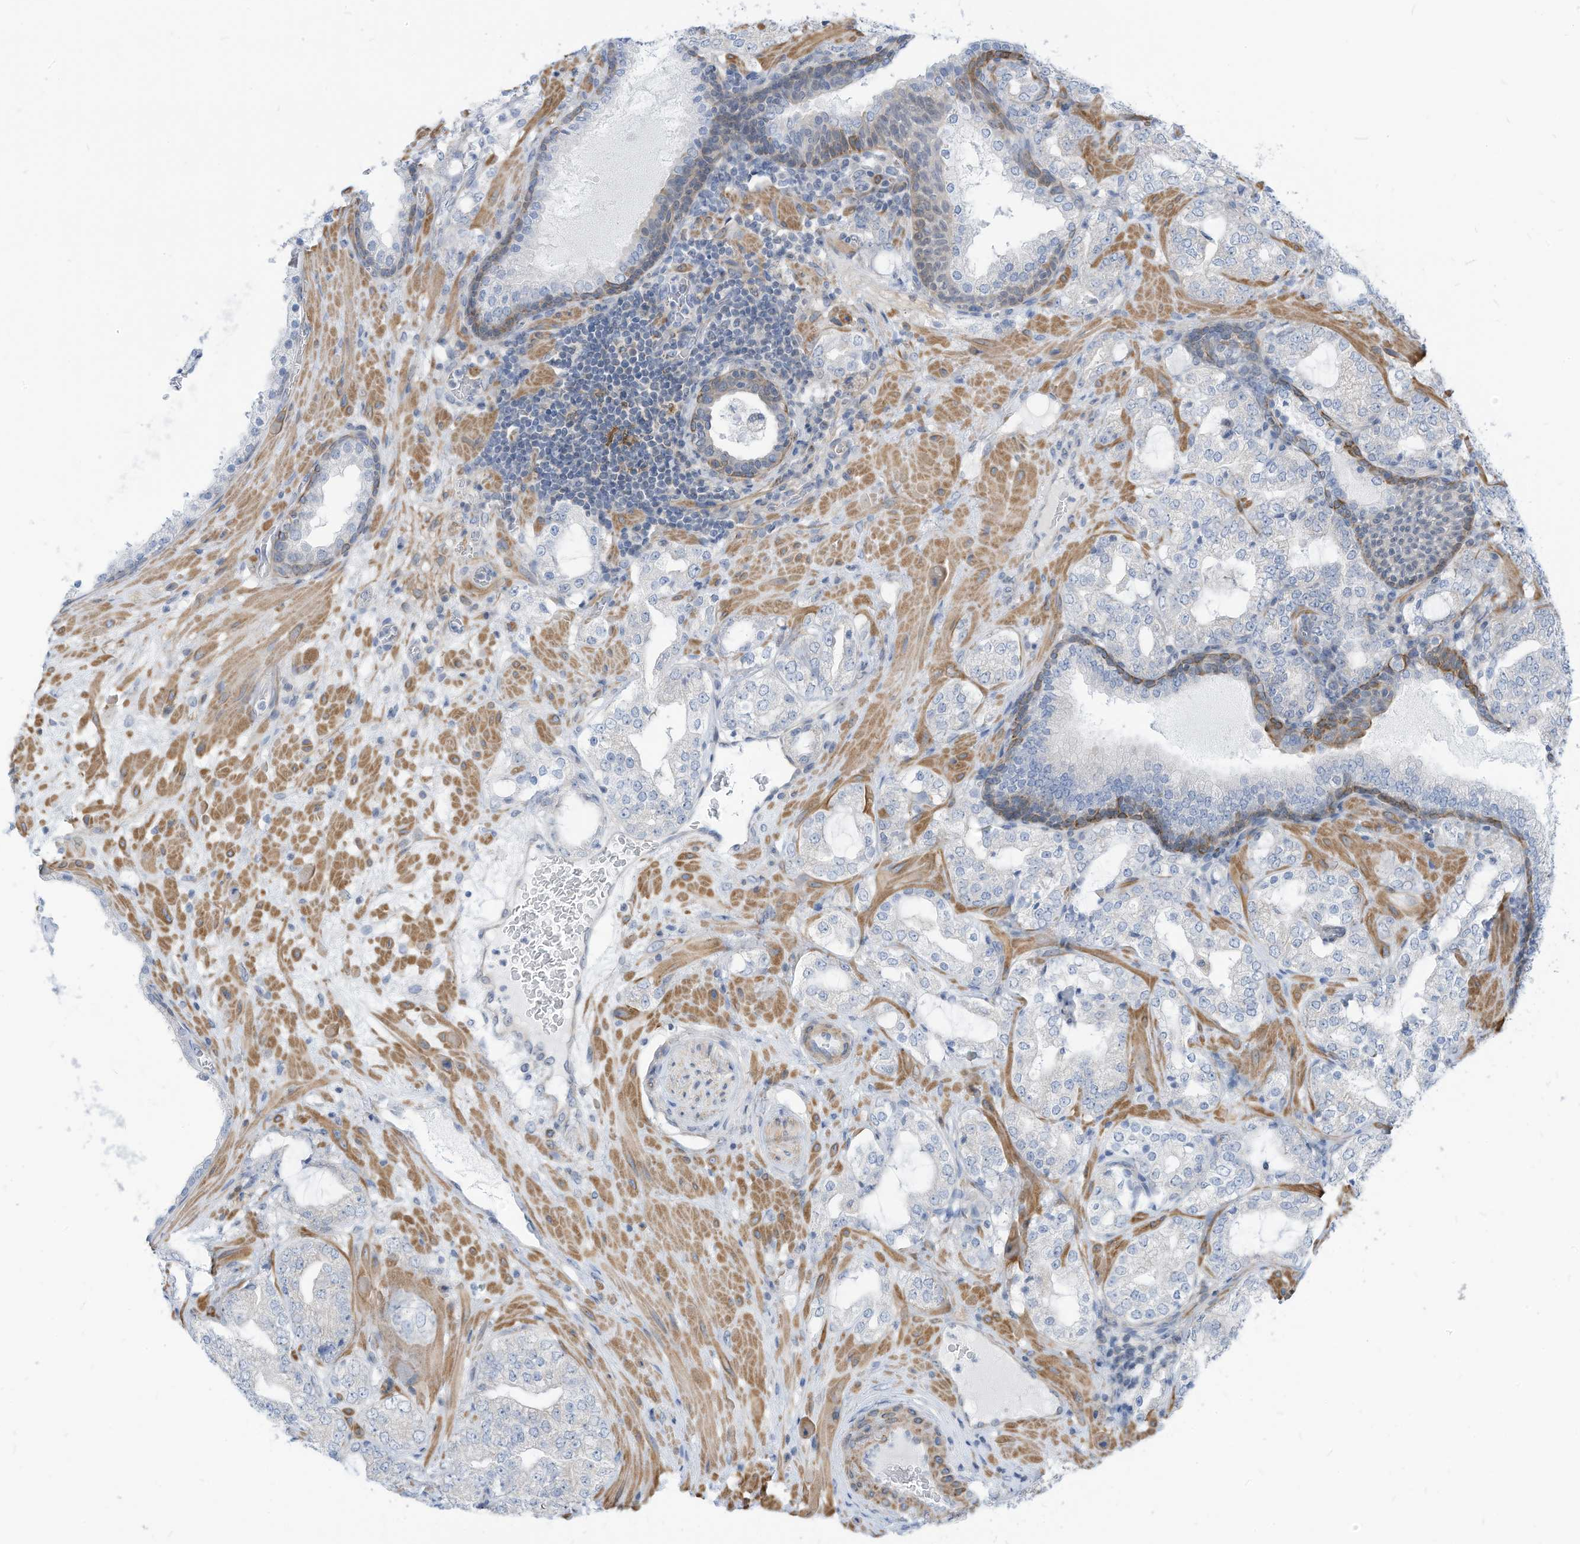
{"staining": {"intensity": "negative", "quantity": "none", "location": "none"}, "tissue": "prostate cancer", "cell_type": "Tumor cells", "image_type": "cancer", "snomed": [{"axis": "morphology", "description": "Adenocarcinoma, High grade"}, {"axis": "topography", "description": "Prostate"}], "caption": "Prostate high-grade adenocarcinoma was stained to show a protein in brown. There is no significant positivity in tumor cells.", "gene": "GPATCH3", "patient": {"sex": "male", "age": 64}}